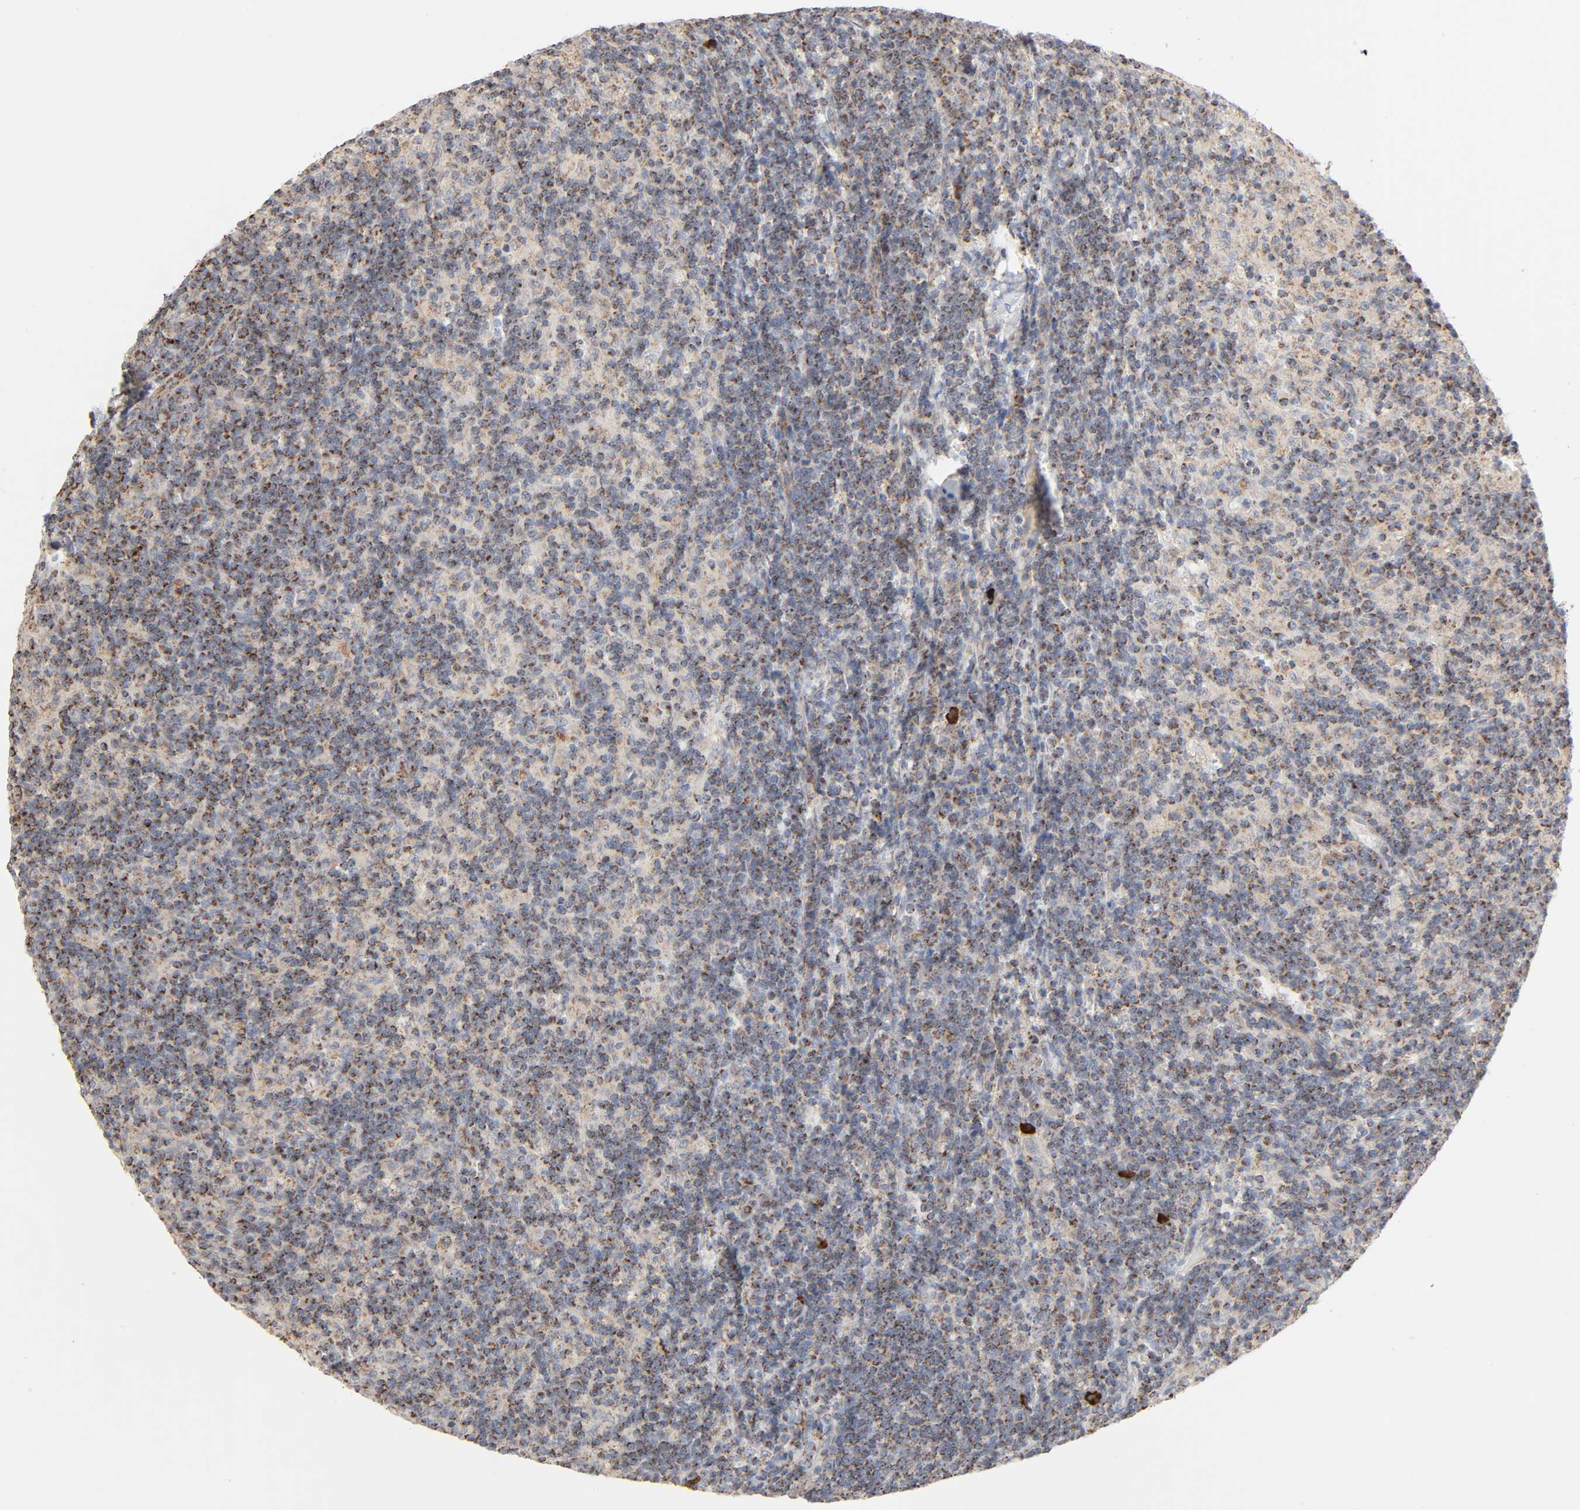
{"staining": {"intensity": "moderate", "quantity": ">75%", "location": "cytoplasmic/membranous"}, "tissue": "lymph node", "cell_type": "Germinal center cells", "image_type": "normal", "snomed": [{"axis": "morphology", "description": "Normal tissue, NOS"}, {"axis": "morphology", "description": "Inflammation, NOS"}, {"axis": "topography", "description": "Lymph node"}], "caption": "Protein staining of unremarkable lymph node shows moderate cytoplasmic/membranous staining in about >75% of germinal center cells.", "gene": "SYT16", "patient": {"sex": "male", "age": 55}}